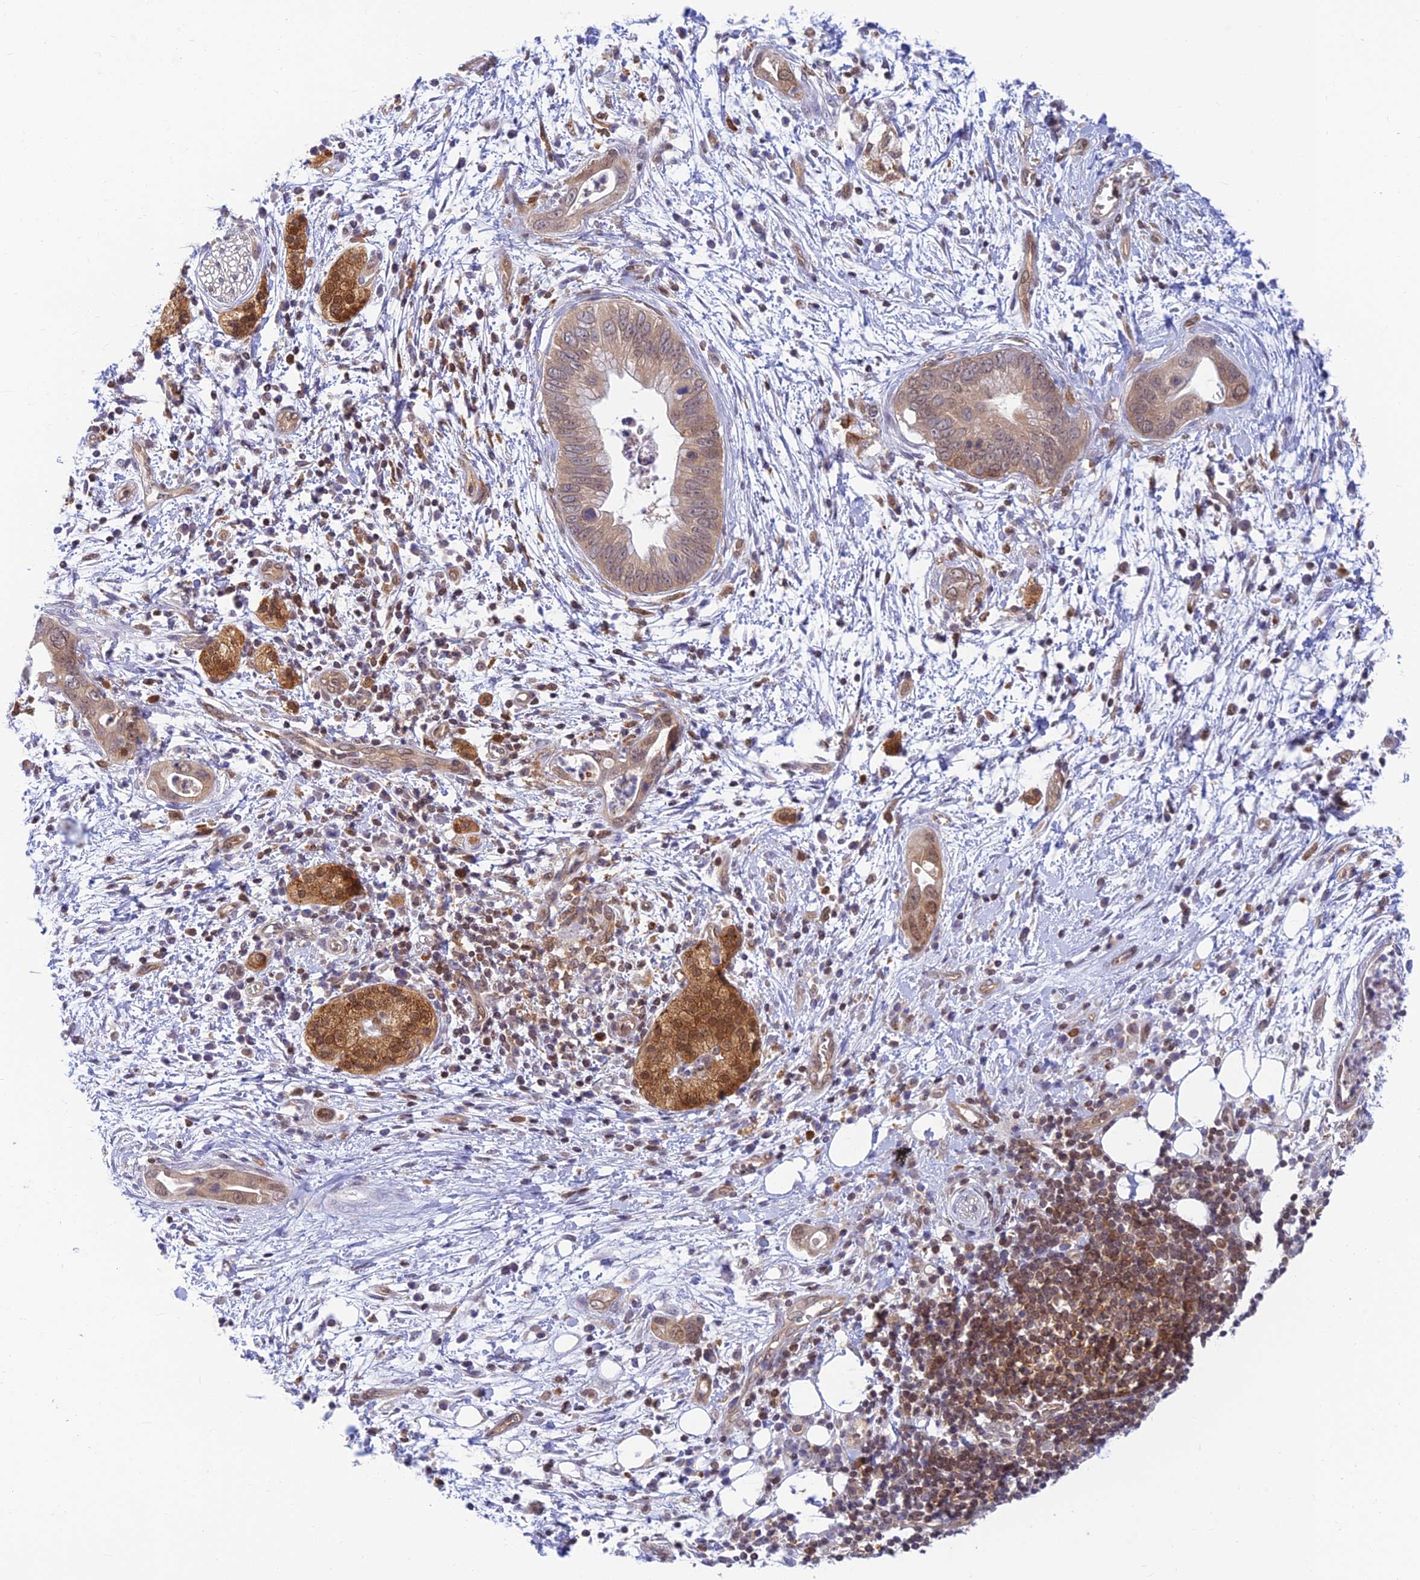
{"staining": {"intensity": "moderate", "quantity": "25%-75%", "location": "cytoplasmic/membranous"}, "tissue": "pancreatic cancer", "cell_type": "Tumor cells", "image_type": "cancer", "snomed": [{"axis": "morphology", "description": "Adenocarcinoma, NOS"}, {"axis": "topography", "description": "Pancreas"}], "caption": "Pancreatic adenocarcinoma stained with a brown dye displays moderate cytoplasmic/membranous positive expression in about 25%-75% of tumor cells.", "gene": "LYSMD2", "patient": {"sex": "male", "age": 75}}